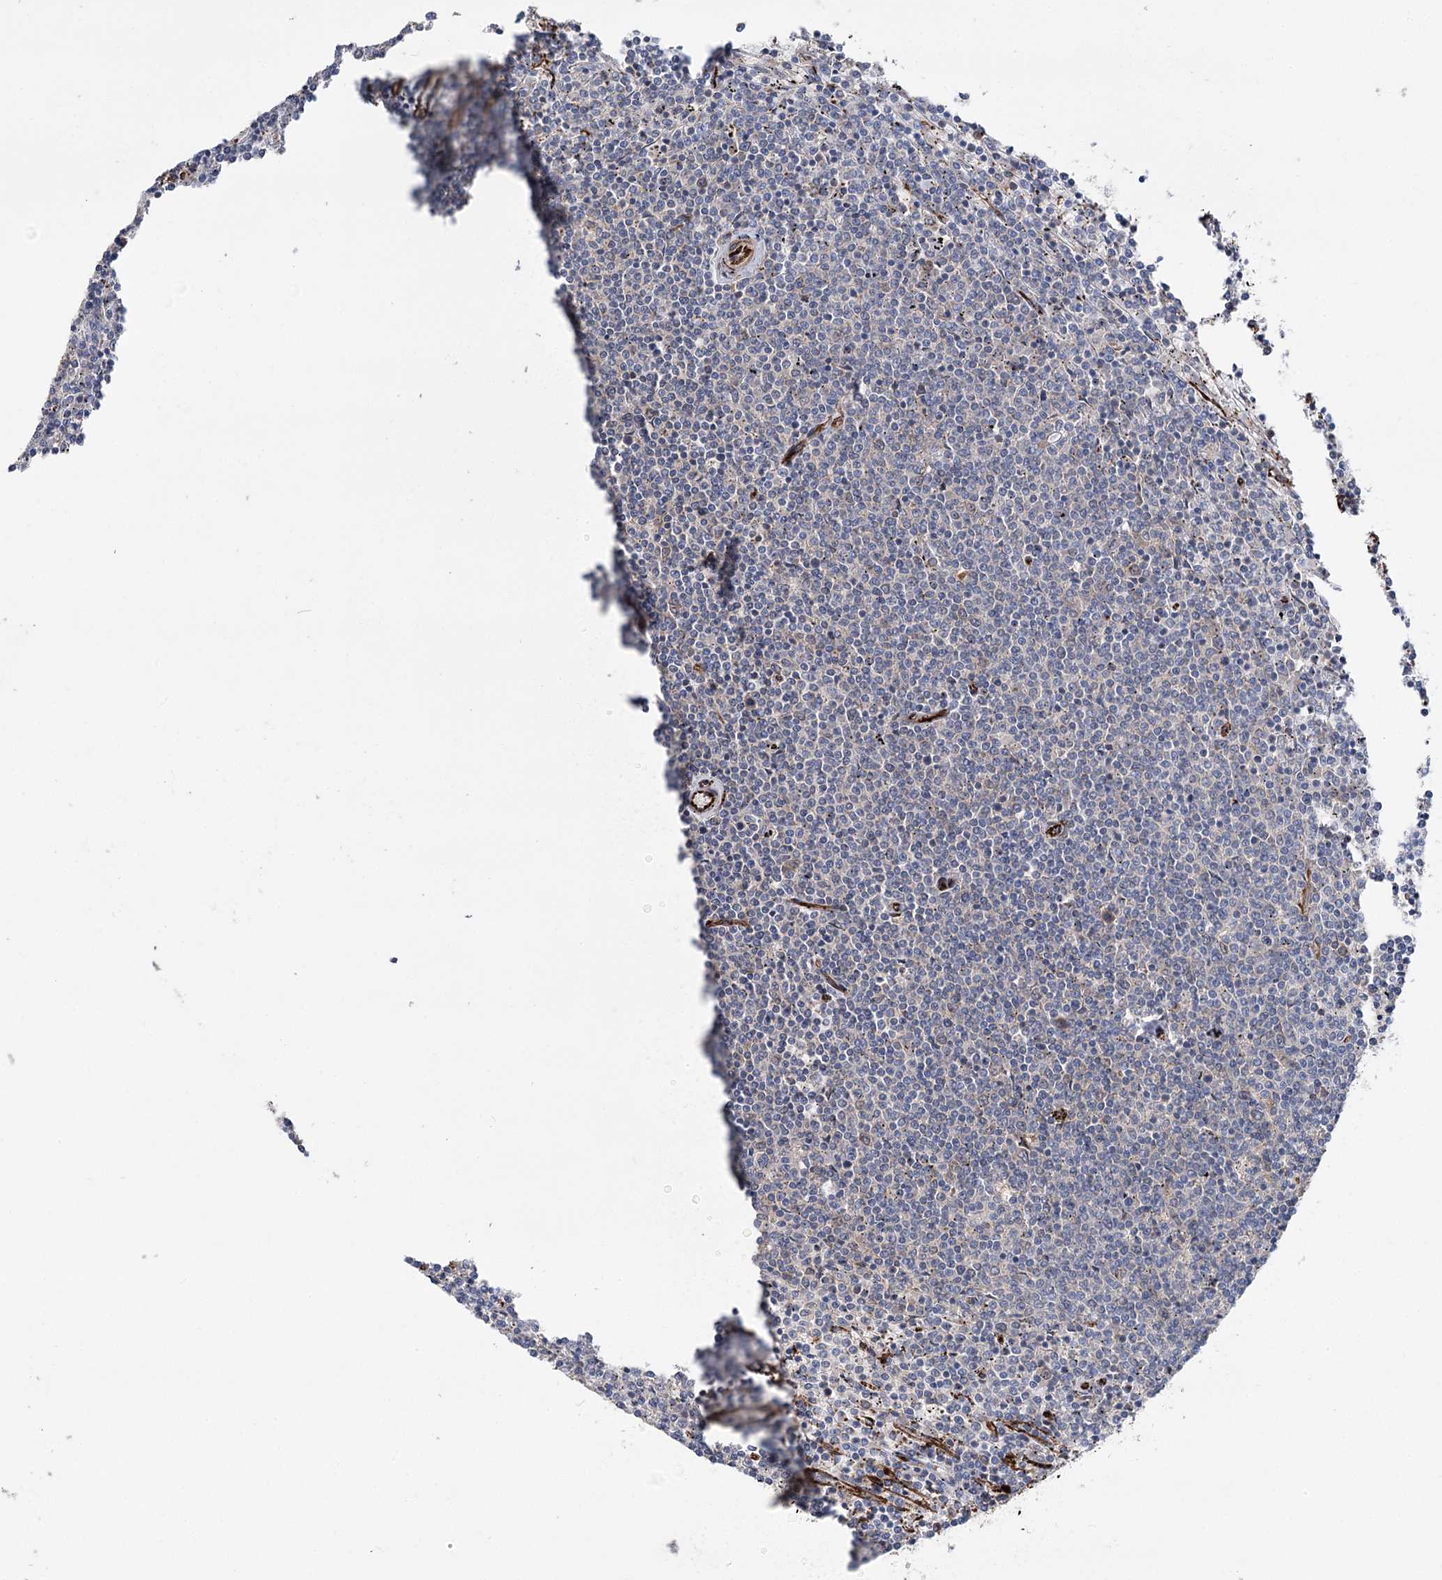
{"staining": {"intensity": "negative", "quantity": "none", "location": "none"}, "tissue": "lymphoma", "cell_type": "Tumor cells", "image_type": "cancer", "snomed": [{"axis": "morphology", "description": "Malignant lymphoma, non-Hodgkin's type, Low grade"}, {"axis": "topography", "description": "Spleen"}], "caption": "Human malignant lymphoma, non-Hodgkin's type (low-grade) stained for a protein using immunohistochemistry shows no expression in tumor cells.", "gene": "MIB1", "patient": {"sex": "female", "age": 50}}